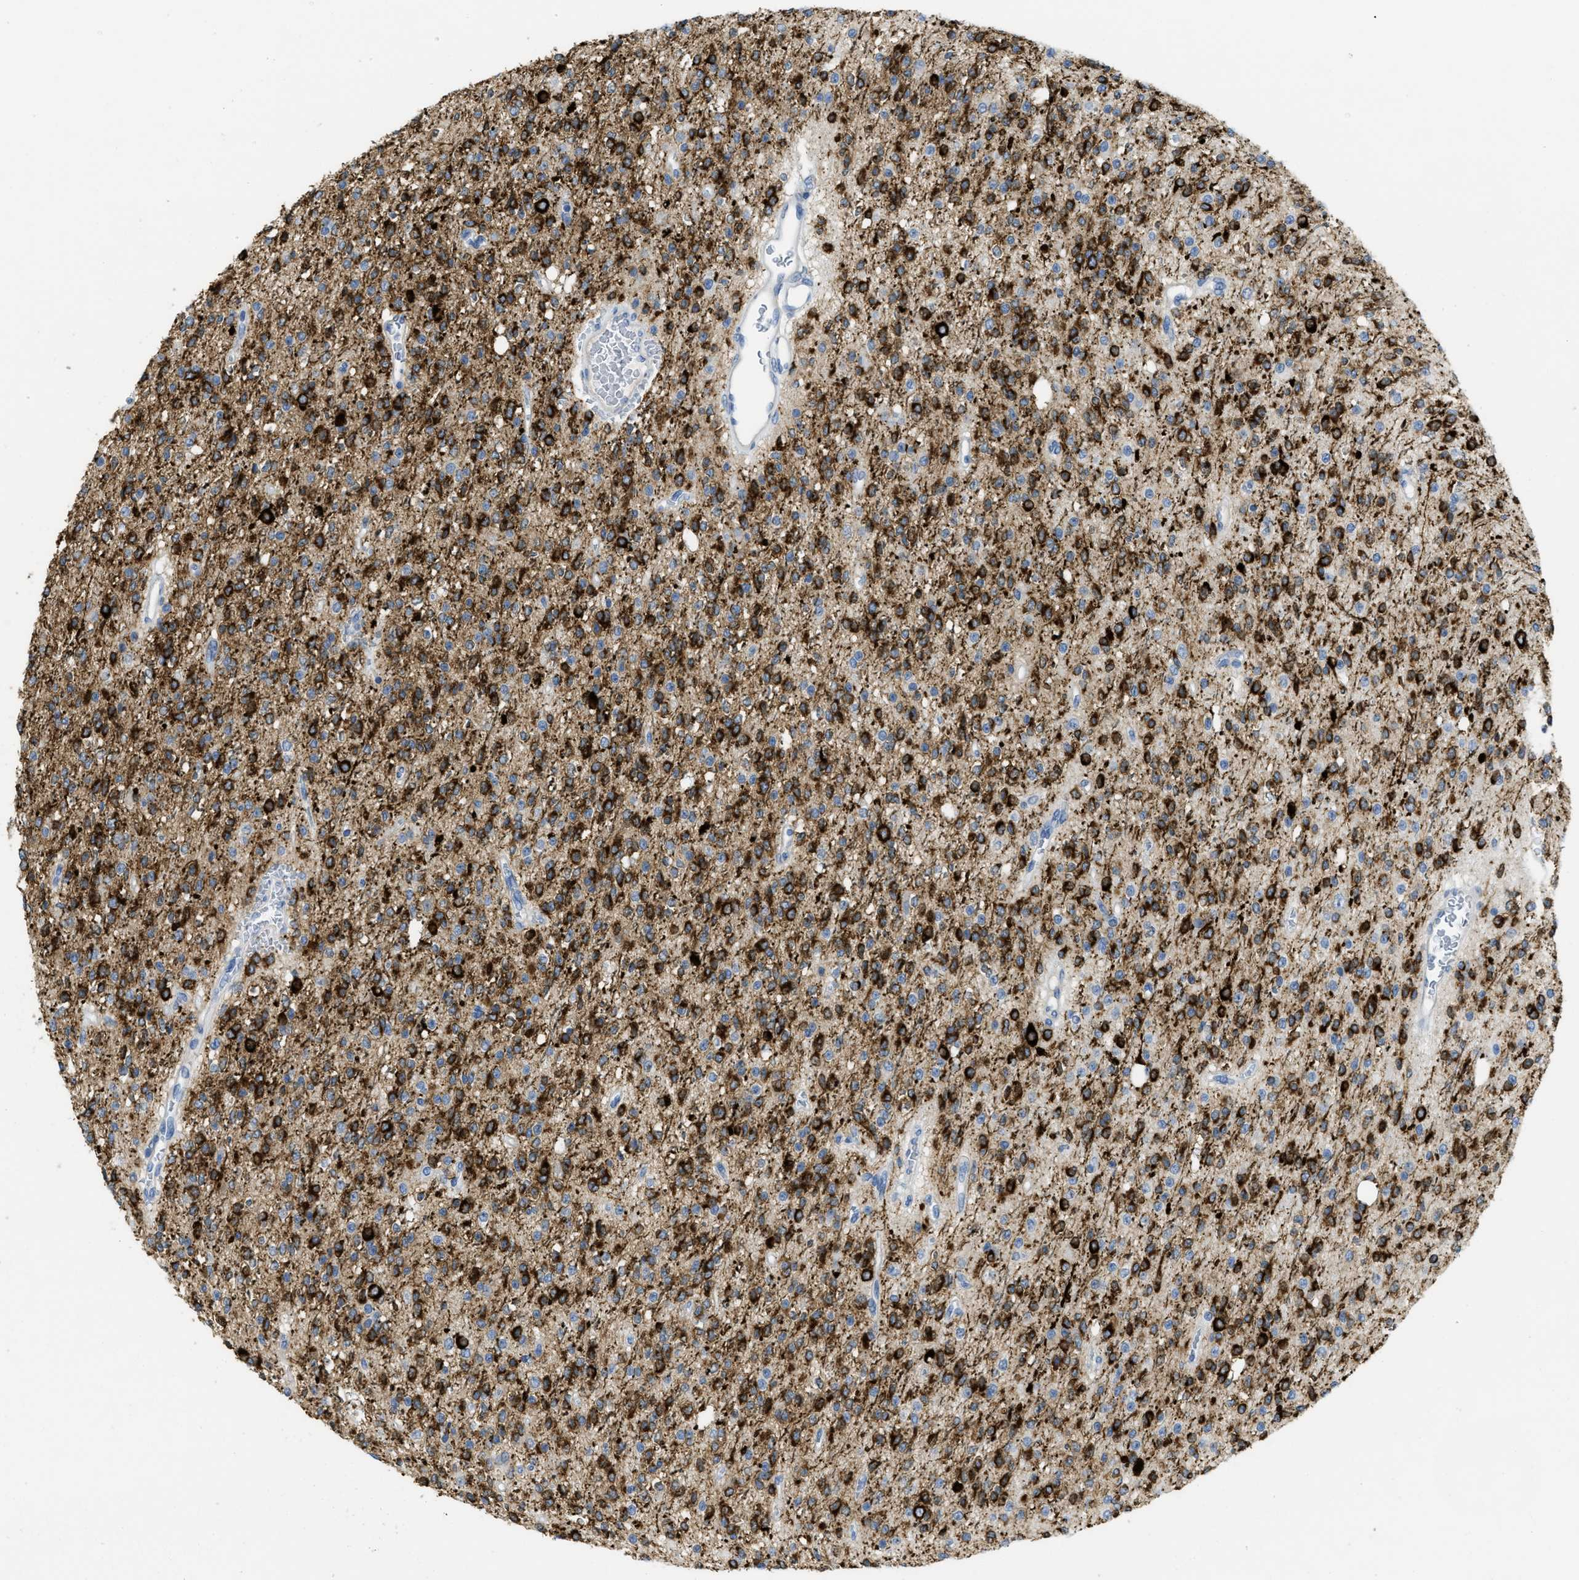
{"staining": {"intensity": "strong", "quantity": ">75%", "location": "cytoplasmic/membranous"}, "tissue": "glioma", "cell_type": "Tumor cells", "image_type": "cancer", "snomed": [{"axis": "morphology", "description": "Glioma, malignant, High grade"}, {"axis": "topography", "description": "Brain"}], "caption": "High-power microscopy captured an immunohistochemistry (IHC) image of malignant high-grade glioma, revealing strong cytoplasmic/membranous staining in approximately >75% of tumor cells.", "gene": "CNNM4", "patient": {"sex": "male", "age": 34}}